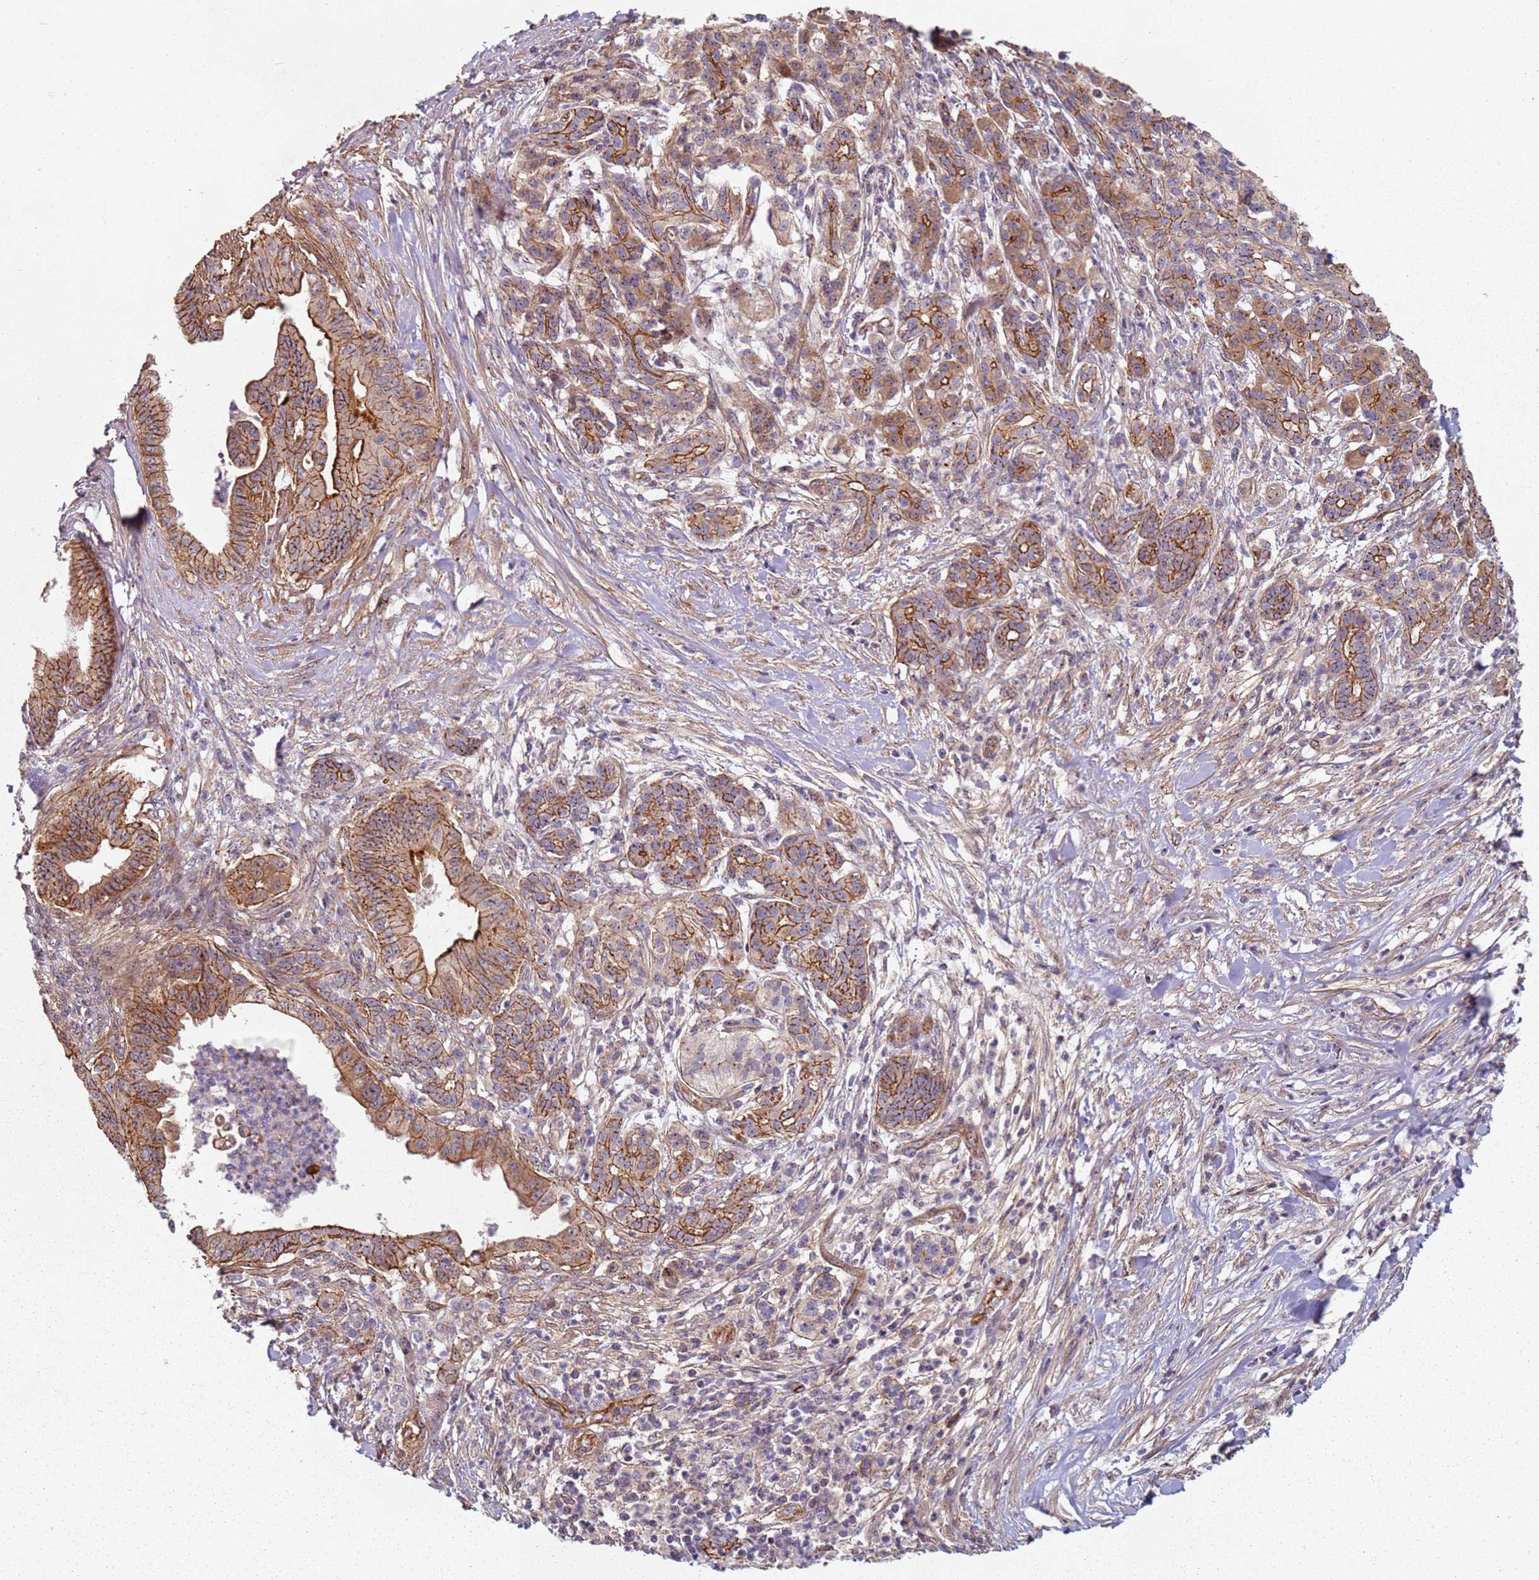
{"staining": {"intensity": "moderate", "quantity": ">75%", "location": "cytoplasmic/membranous"}, "tissue": "pancreatic cancer", "cell_type": "Tumor cells", "image_type": "cancer", "snomed": [{"axis": "morphology", "description": "Adenocarcinoma, NOS"}, {"axis": "topography", "description": "Pancreas"}], "caption": "Immunohistochemistry histopathology image of neoplastic tissue: pancreatic cancer (adenocarcinoma) stained using IHC reveals medium levels of moderate protein expression localized specifically in the cytoplasmic/membranous of tumor cells, appearing as a cytoplasmic/membranous brown color.", "gene": "C2CD4B", "patient": {"sex": "male", "age": 58}}